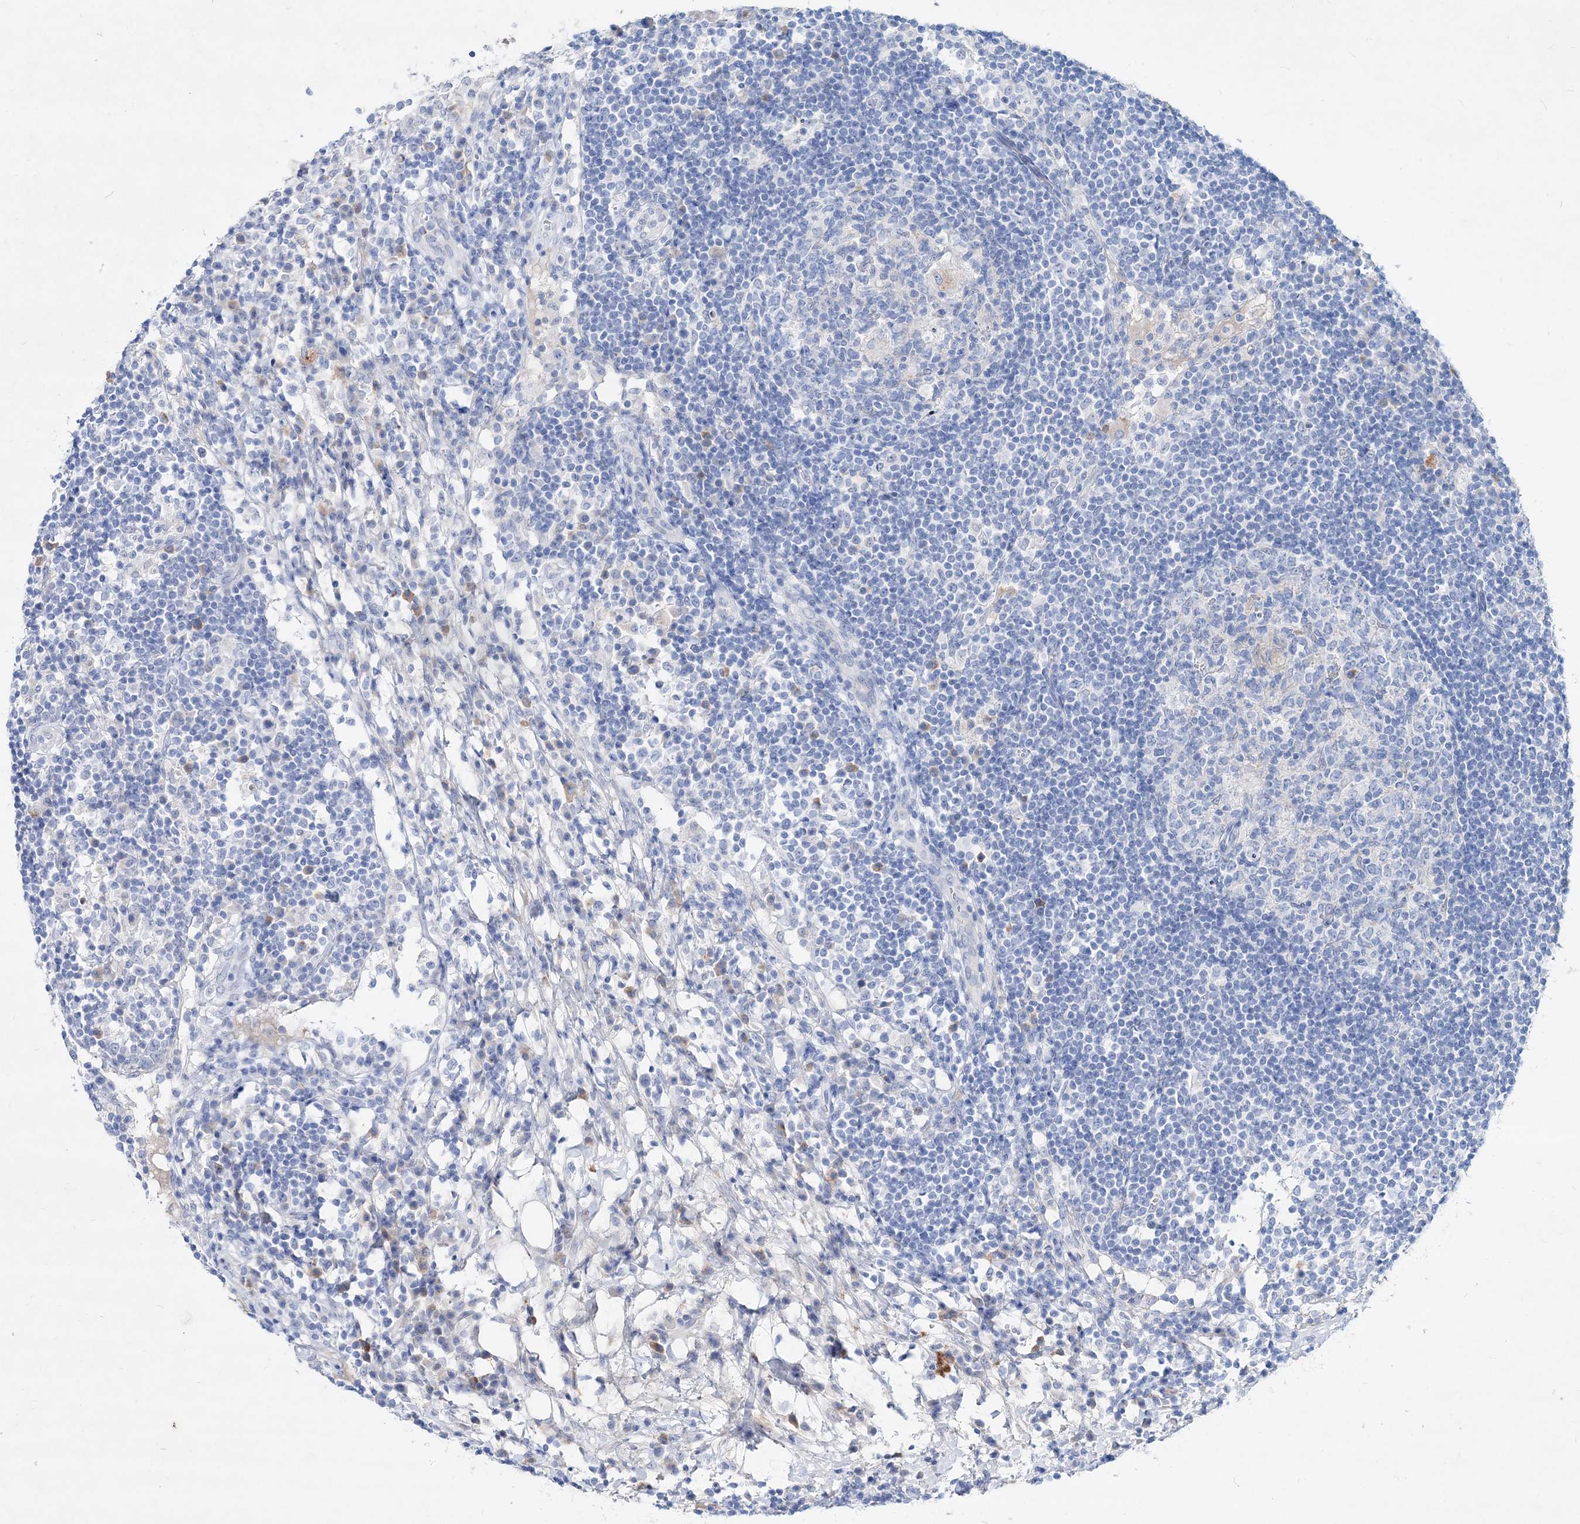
{"staining": {"intensity": "negative", "quantity": "none", "location": "none"}, "tissue": "lymph node", "cell_type": "Germinal center cells", "image_type": "normal", "snomed": [{"axis": "morphology", "description": "Normal tissue, NOS"}, {"axis": "topography", "description": "Lymph node"}], "caption": "This photomicrograph is of benign lymph node stained with IHC to label a protein in brown with the nuclei are counter-stained blue. There is no positivity in germinal center cells. (DAB immunohistochemistry visualized using brightfield microscopy, high magnification).", "gene": "SPINK7", "patient": {"sex": "female", "age": 53}}